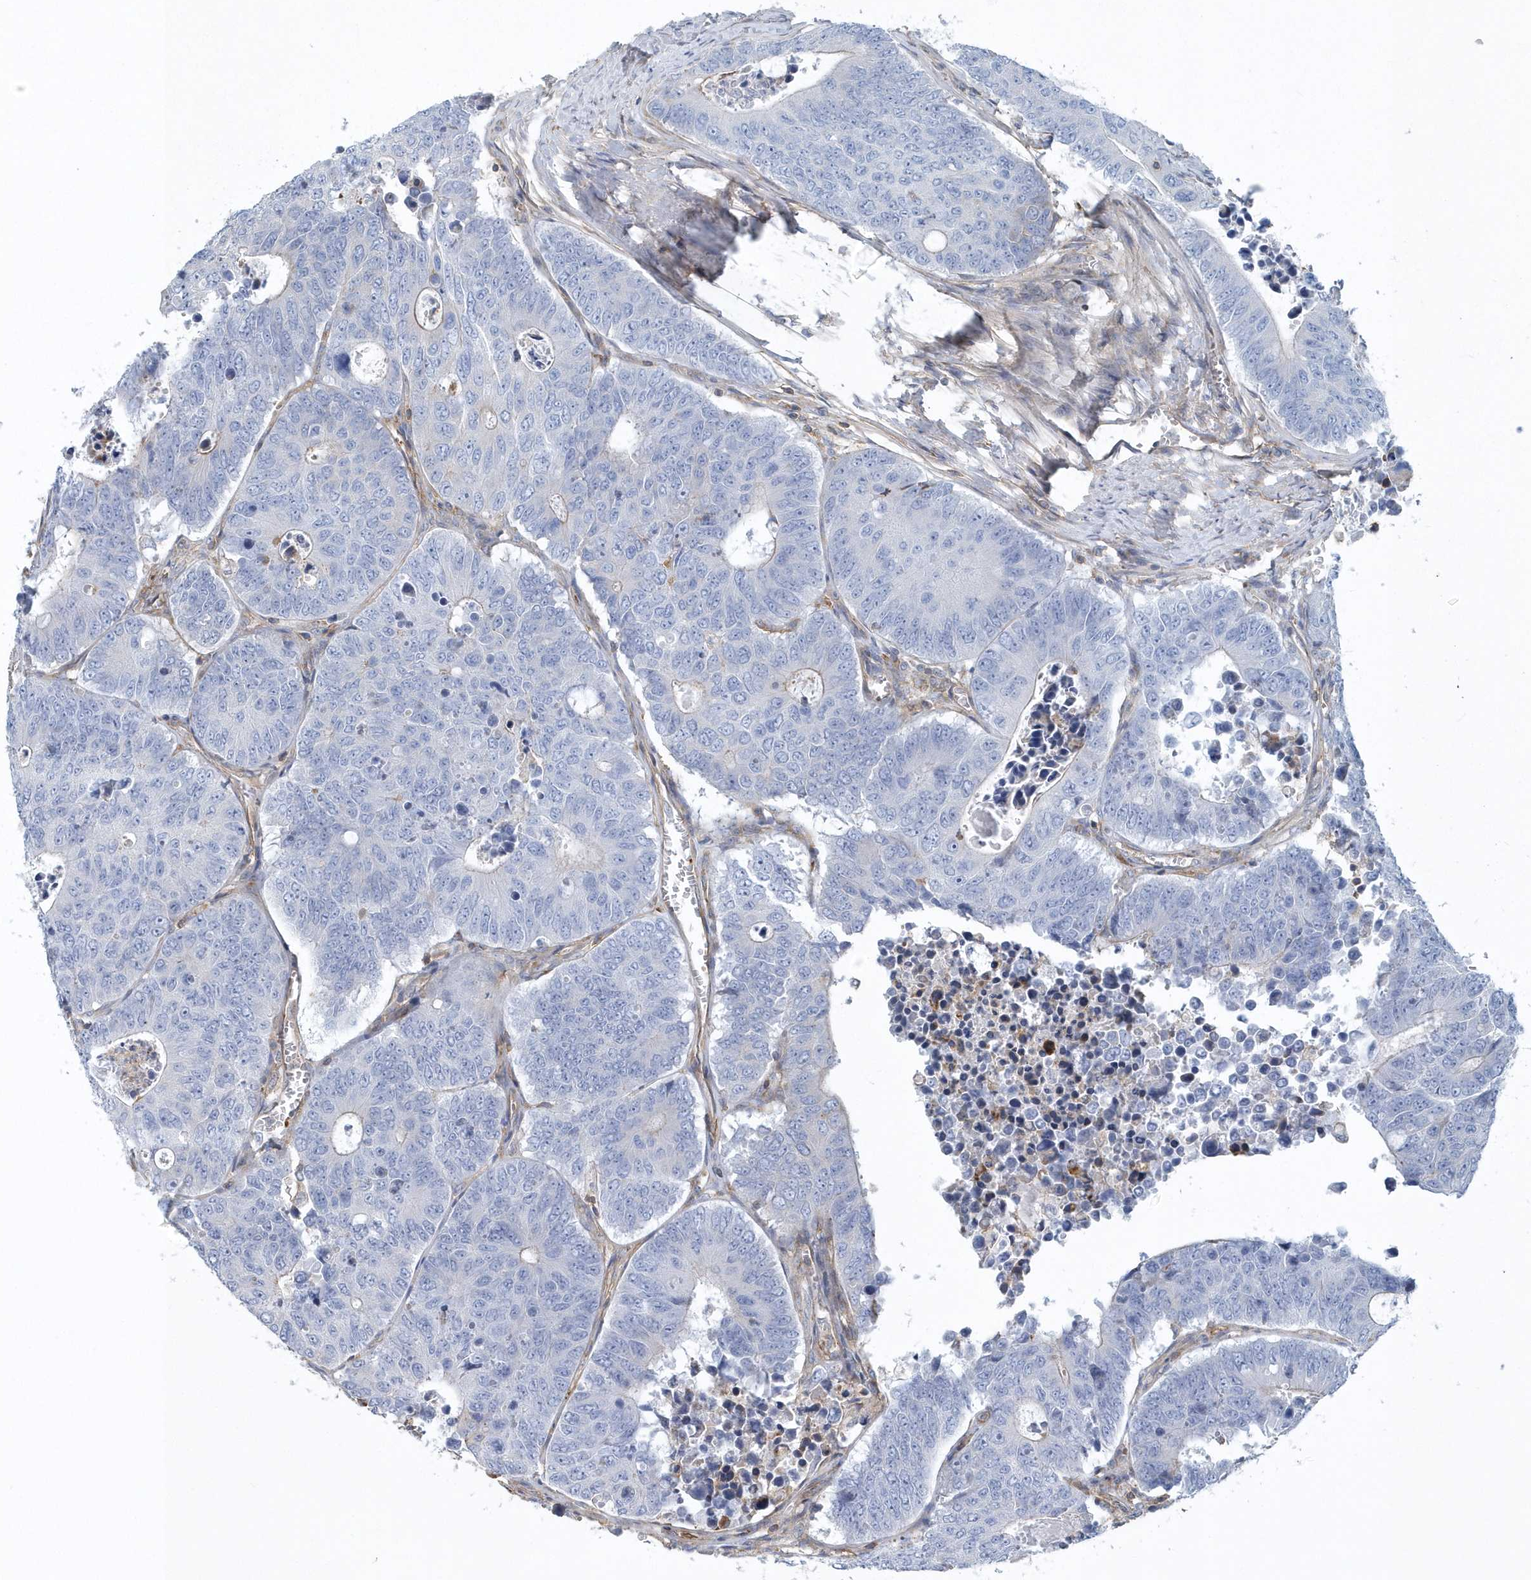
{"staining": {"intensity": "negative", "quantity": "none", "location": "none"}, "tissue": "colorectal cancer", "cell_type": "Tumor cells", "image_type": "cancer", "snomed": [{"axis": "morphology", "description": "Adenocarcinoma, NOS"}, {"axis": "topography", "description": "Colon"}], "caption": "Immunohistochemistry (IHC) photomicrograph of neoplastic tissue: human colorectal cancer (adenocarcinoma) stained with DAB demonstrates no significant protein expression in tumor cells.", "gene": "ARAP2", "patient": {"sex": "male", "age": 87}}